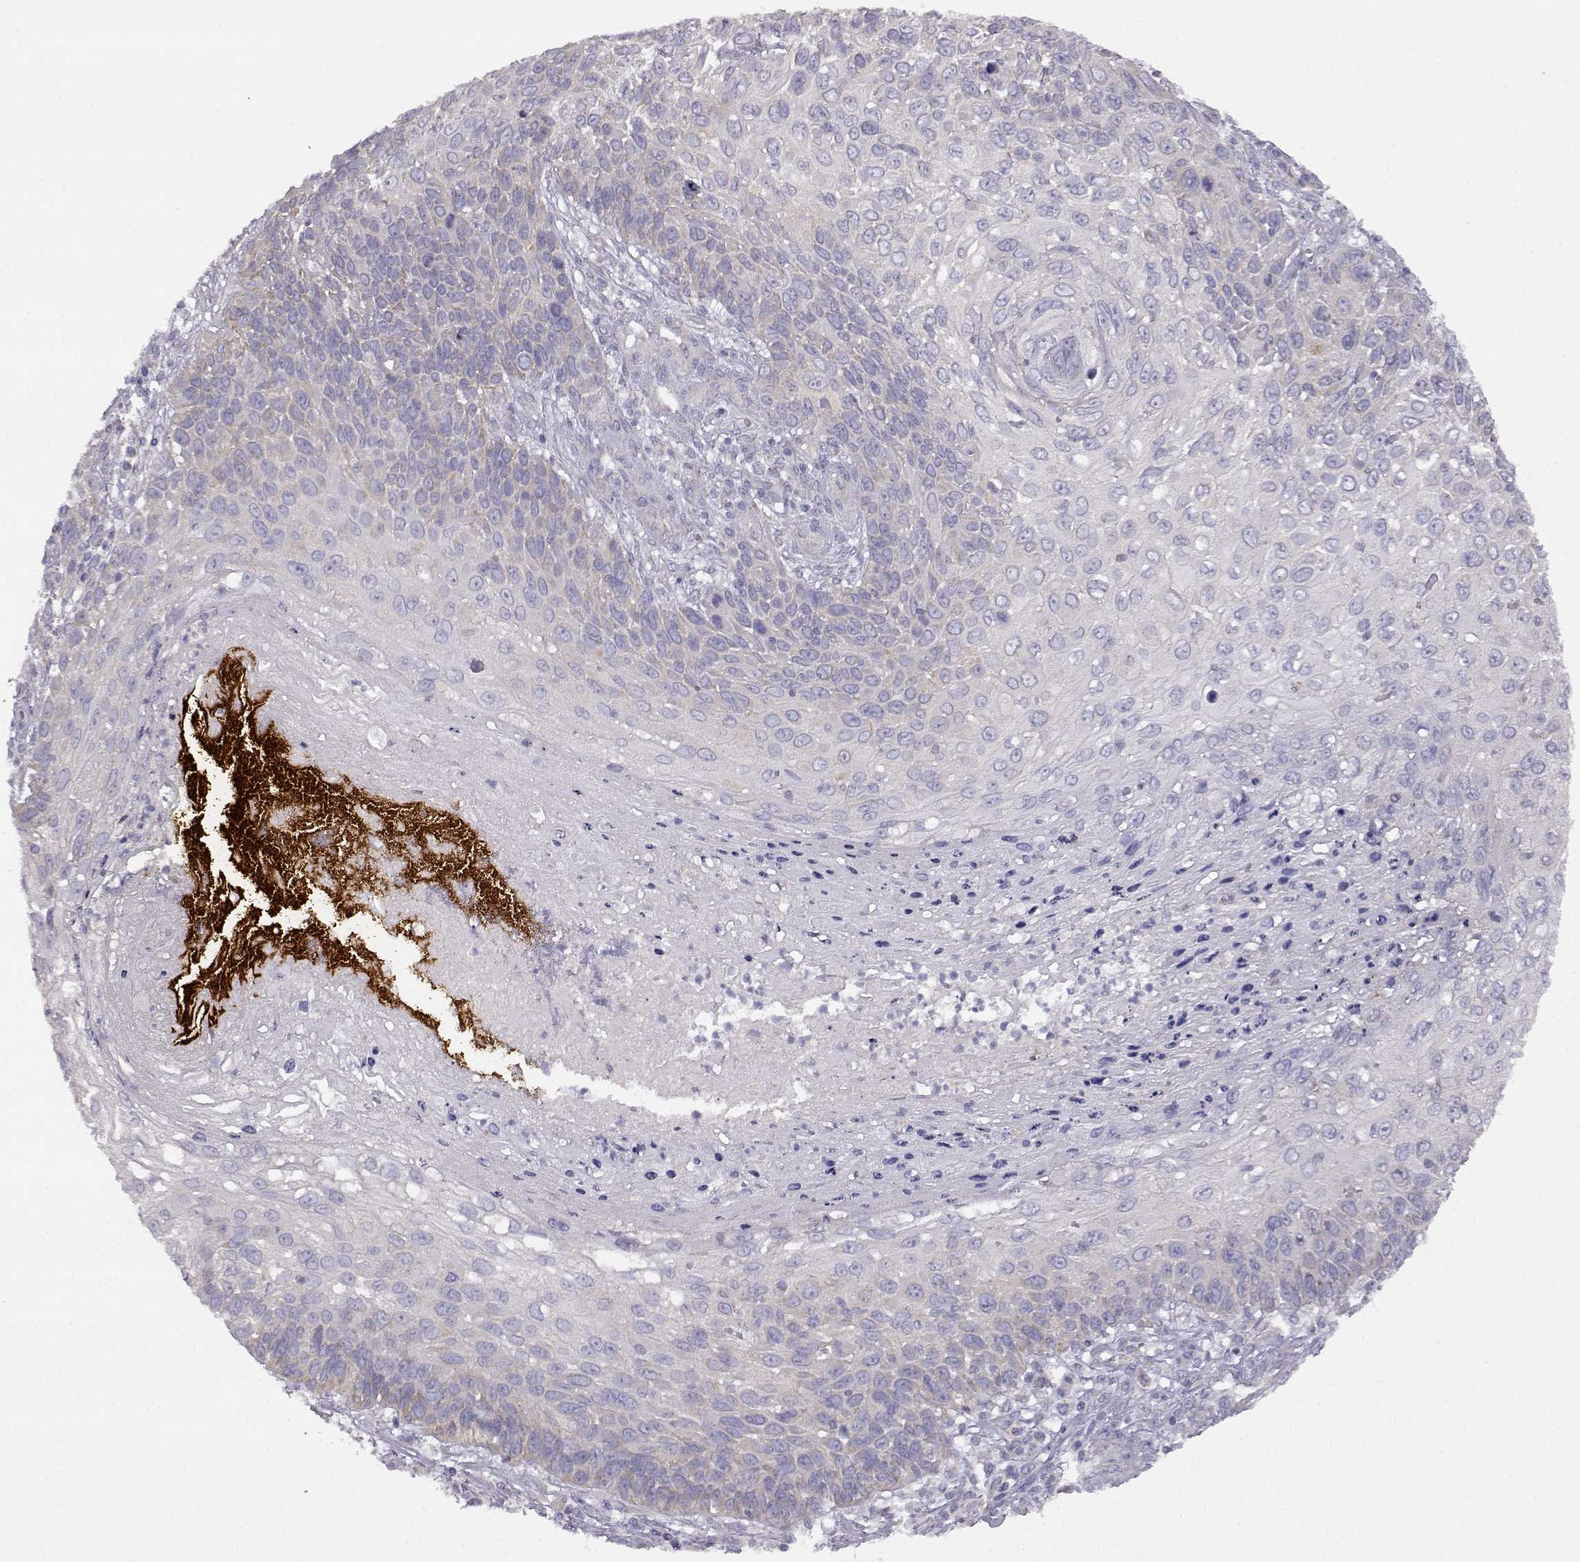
{"staining": {"intensity": "negative", "quantity": "none", "location": "none"}, "tissue": "skin cancer", "cell_type": "Tumor cells", "image_type": "cancer", "snomed": [{"axis": "morphology", "description": "Squamous cell carcinoma, NOS"}, {"axis": "topography", "description": "Skin"}], "caption": "There is no significant positivity in tumor cells of skin cancer.", "gene": "DDC", "patient": {"sex": "male", "age": 92}}